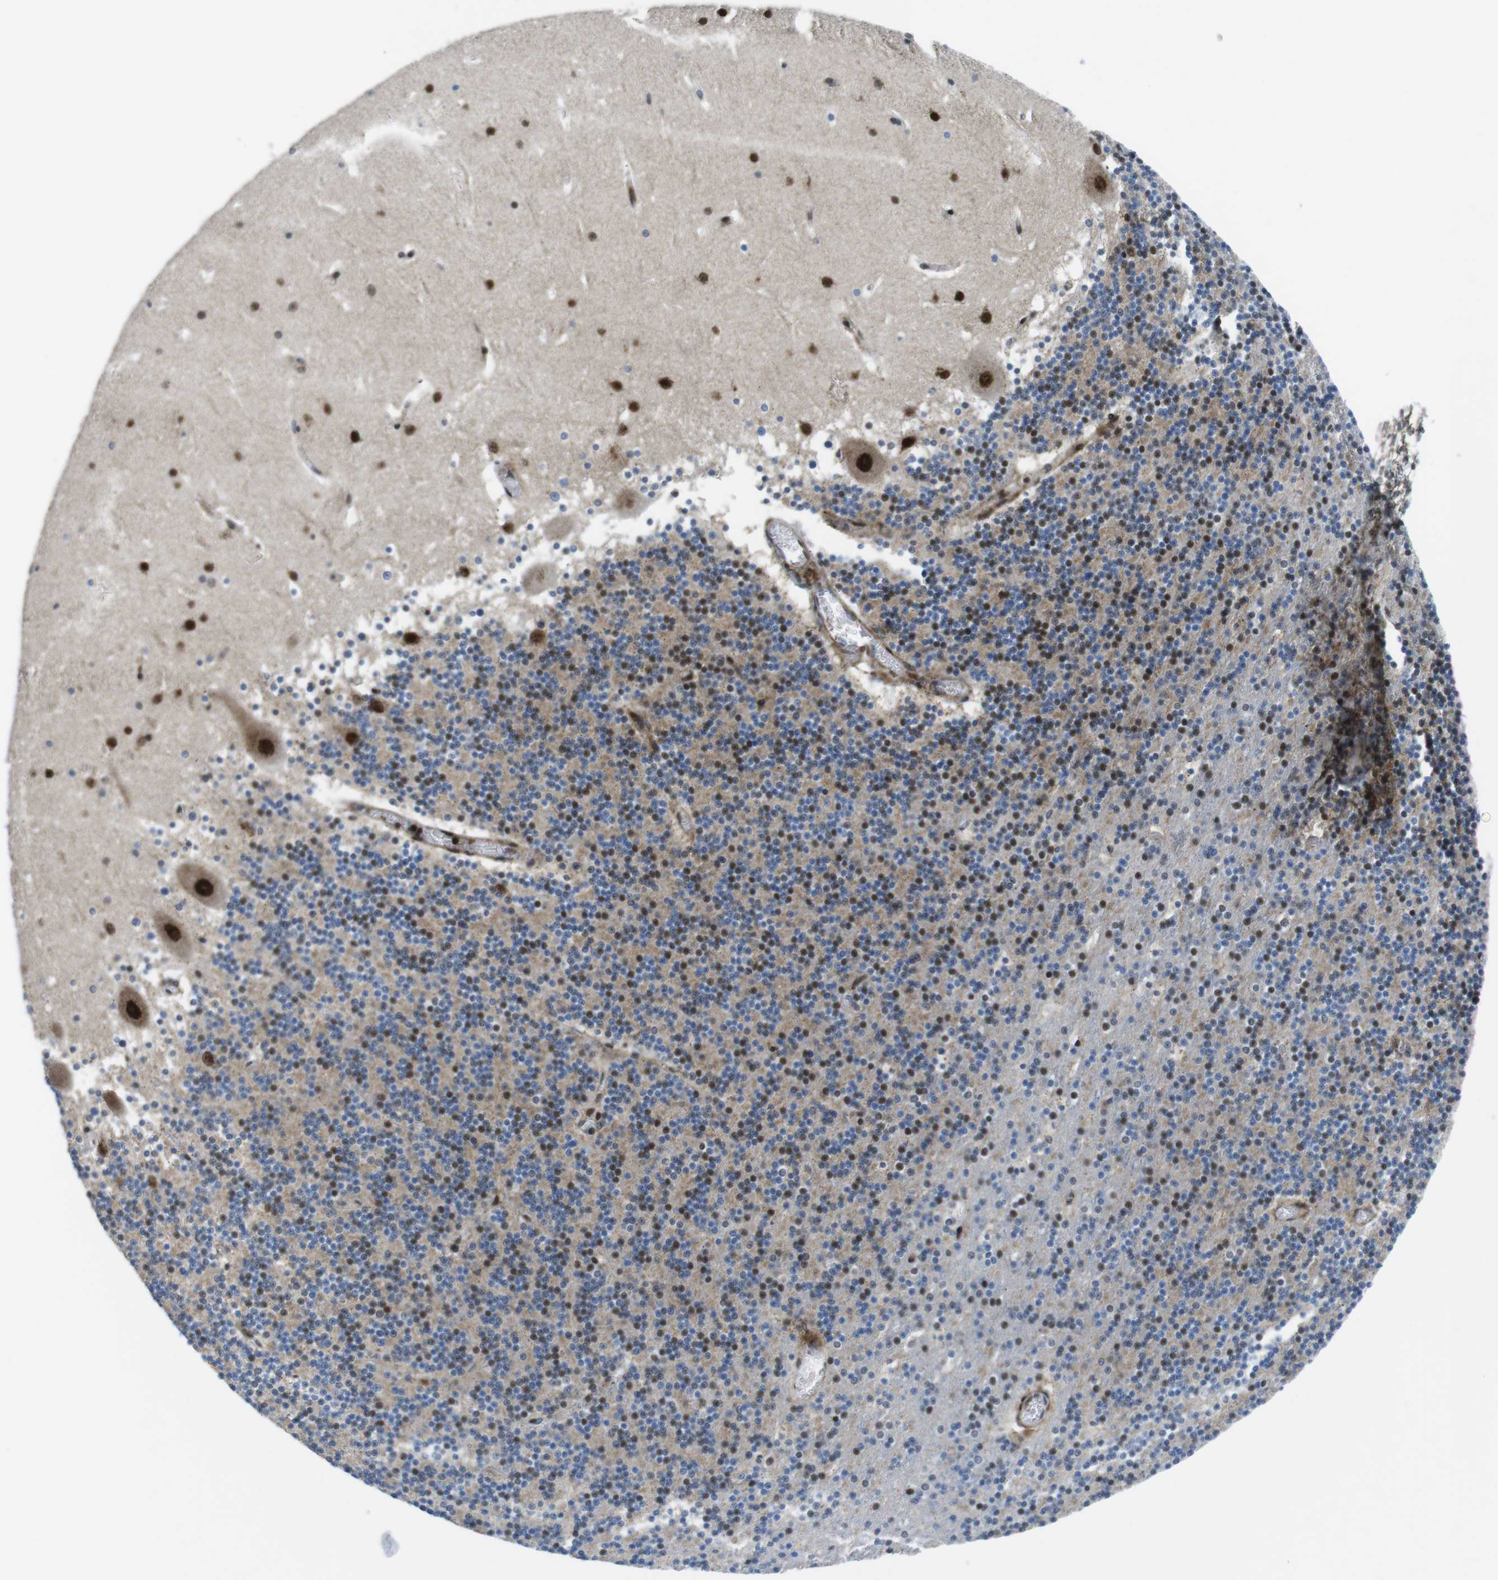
{"staining": {"intensity": "moderate", "quantity": "25%-75%", "location": "cytoplasmic/membranous,nuclear"}, "tissue": "cerebellum", "cell_type": "Cells in granular layer", "image_type": "normal", "snomed": [{"axis": "morphology", "description": "Normal tissue, NOS"}, {"axis": "topography", "description": "Cerebellum"}], "caption": "A micrograph showing moderate cytoplasmic/membranous,nuclear staining in approximately 25%-75% of cells in granular layer in normal cerebellum, as visualized by brown immunohistochemical staining.", "gene": "CUL7", "patient": {"sex": "male", "age": 45}}